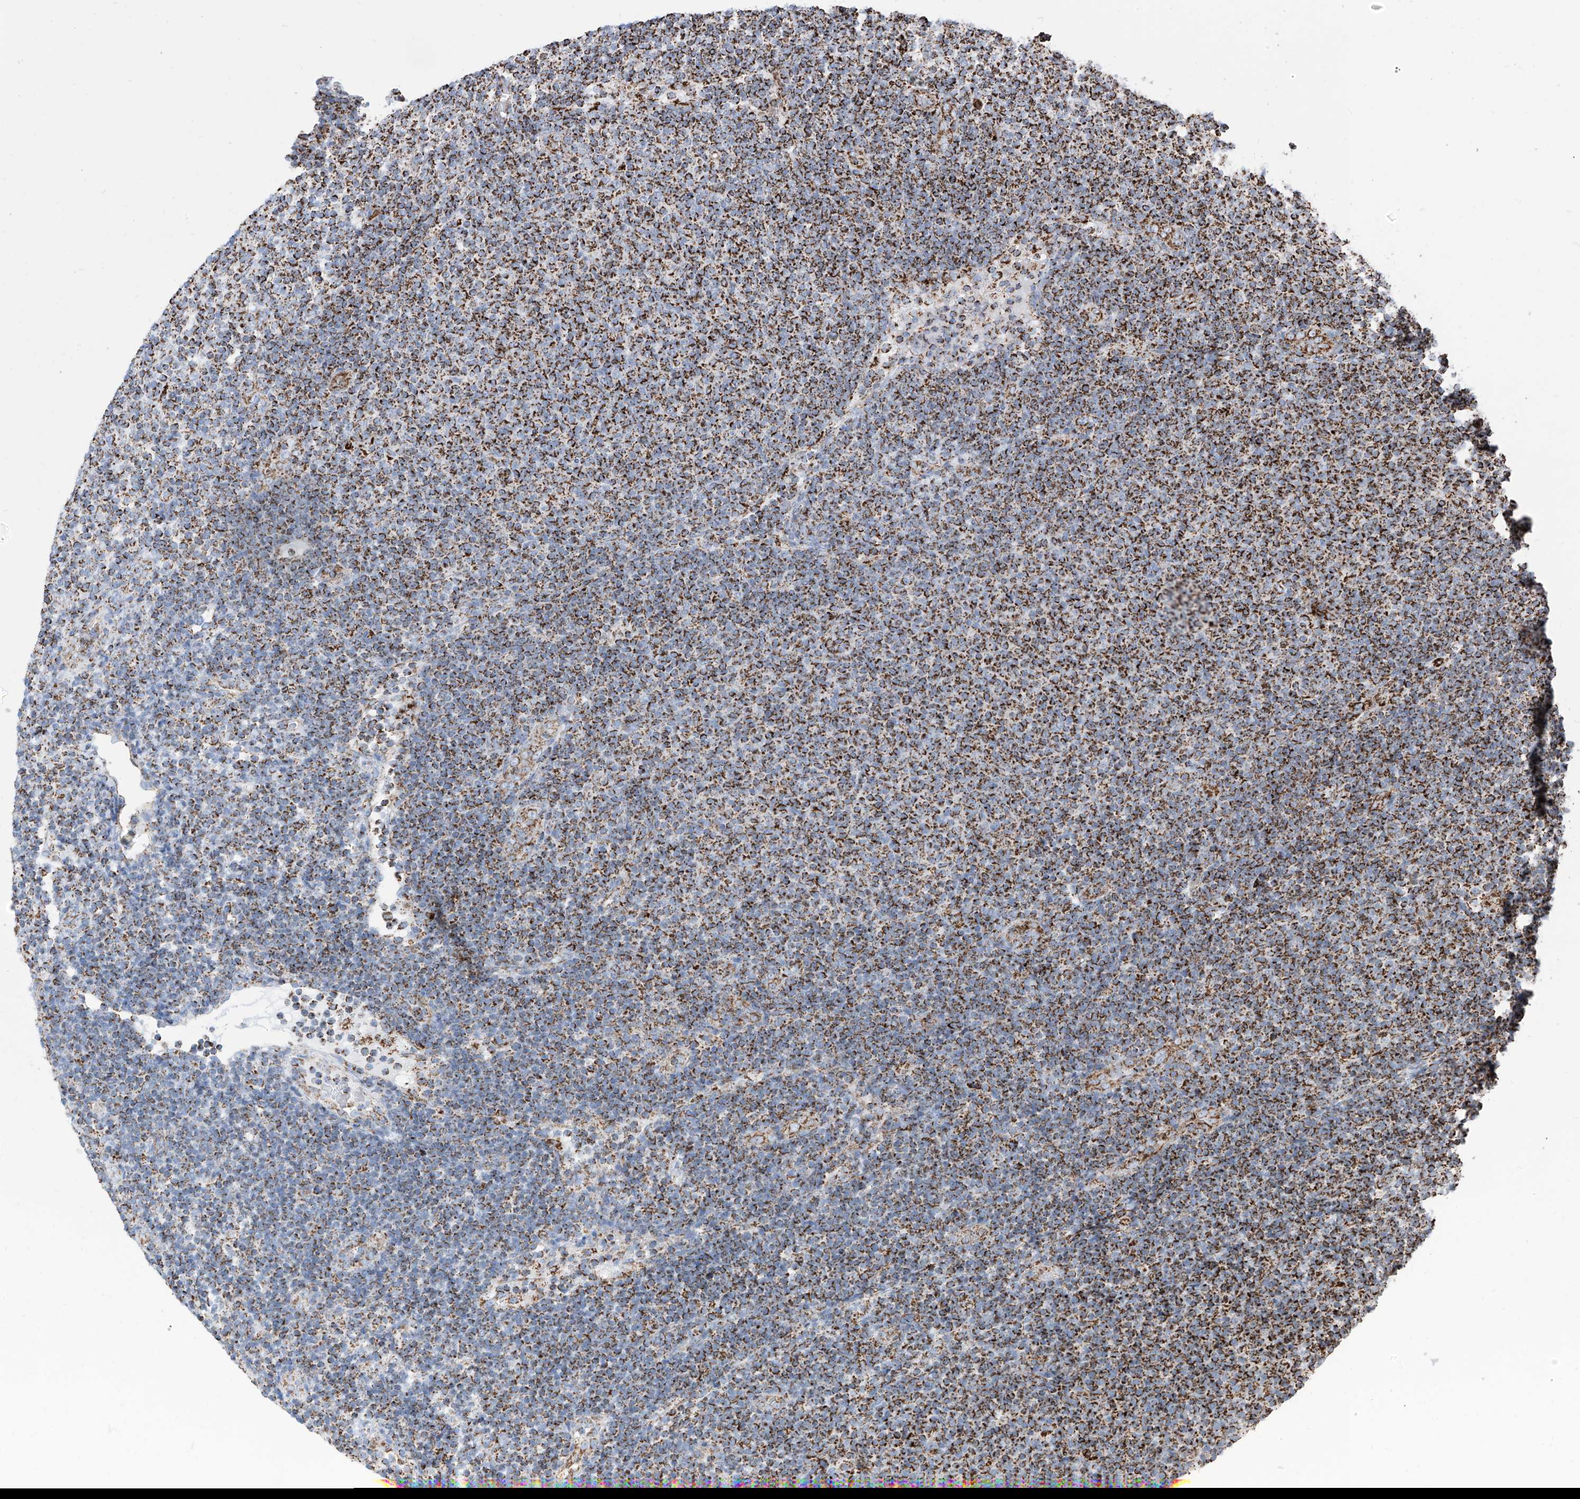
{"staining": {"intensity": "strong", "quantity": ">75%", "location": "cytoplasmic/membranous"}, "tissue": "lymphoma", "cell_type": "Tumor cells", "image_type": "cancer", "snomed": [{"axis": "morphology", "description": "Malignant lymphoma, non-Hodgkin's type, Low grade"}, {"axis": "topography", "description": "Lymph node"}], "caption": "There is high levels of strong cytoplasmic/membranous positivity in tumor cells of malignant lymphoma, non-Hodgkin's type (low-grade), as demonstrated by immunohistochemical staining (brown color).", "gene": "COX5B", "patient": {"sex": "male", "age": 66}}